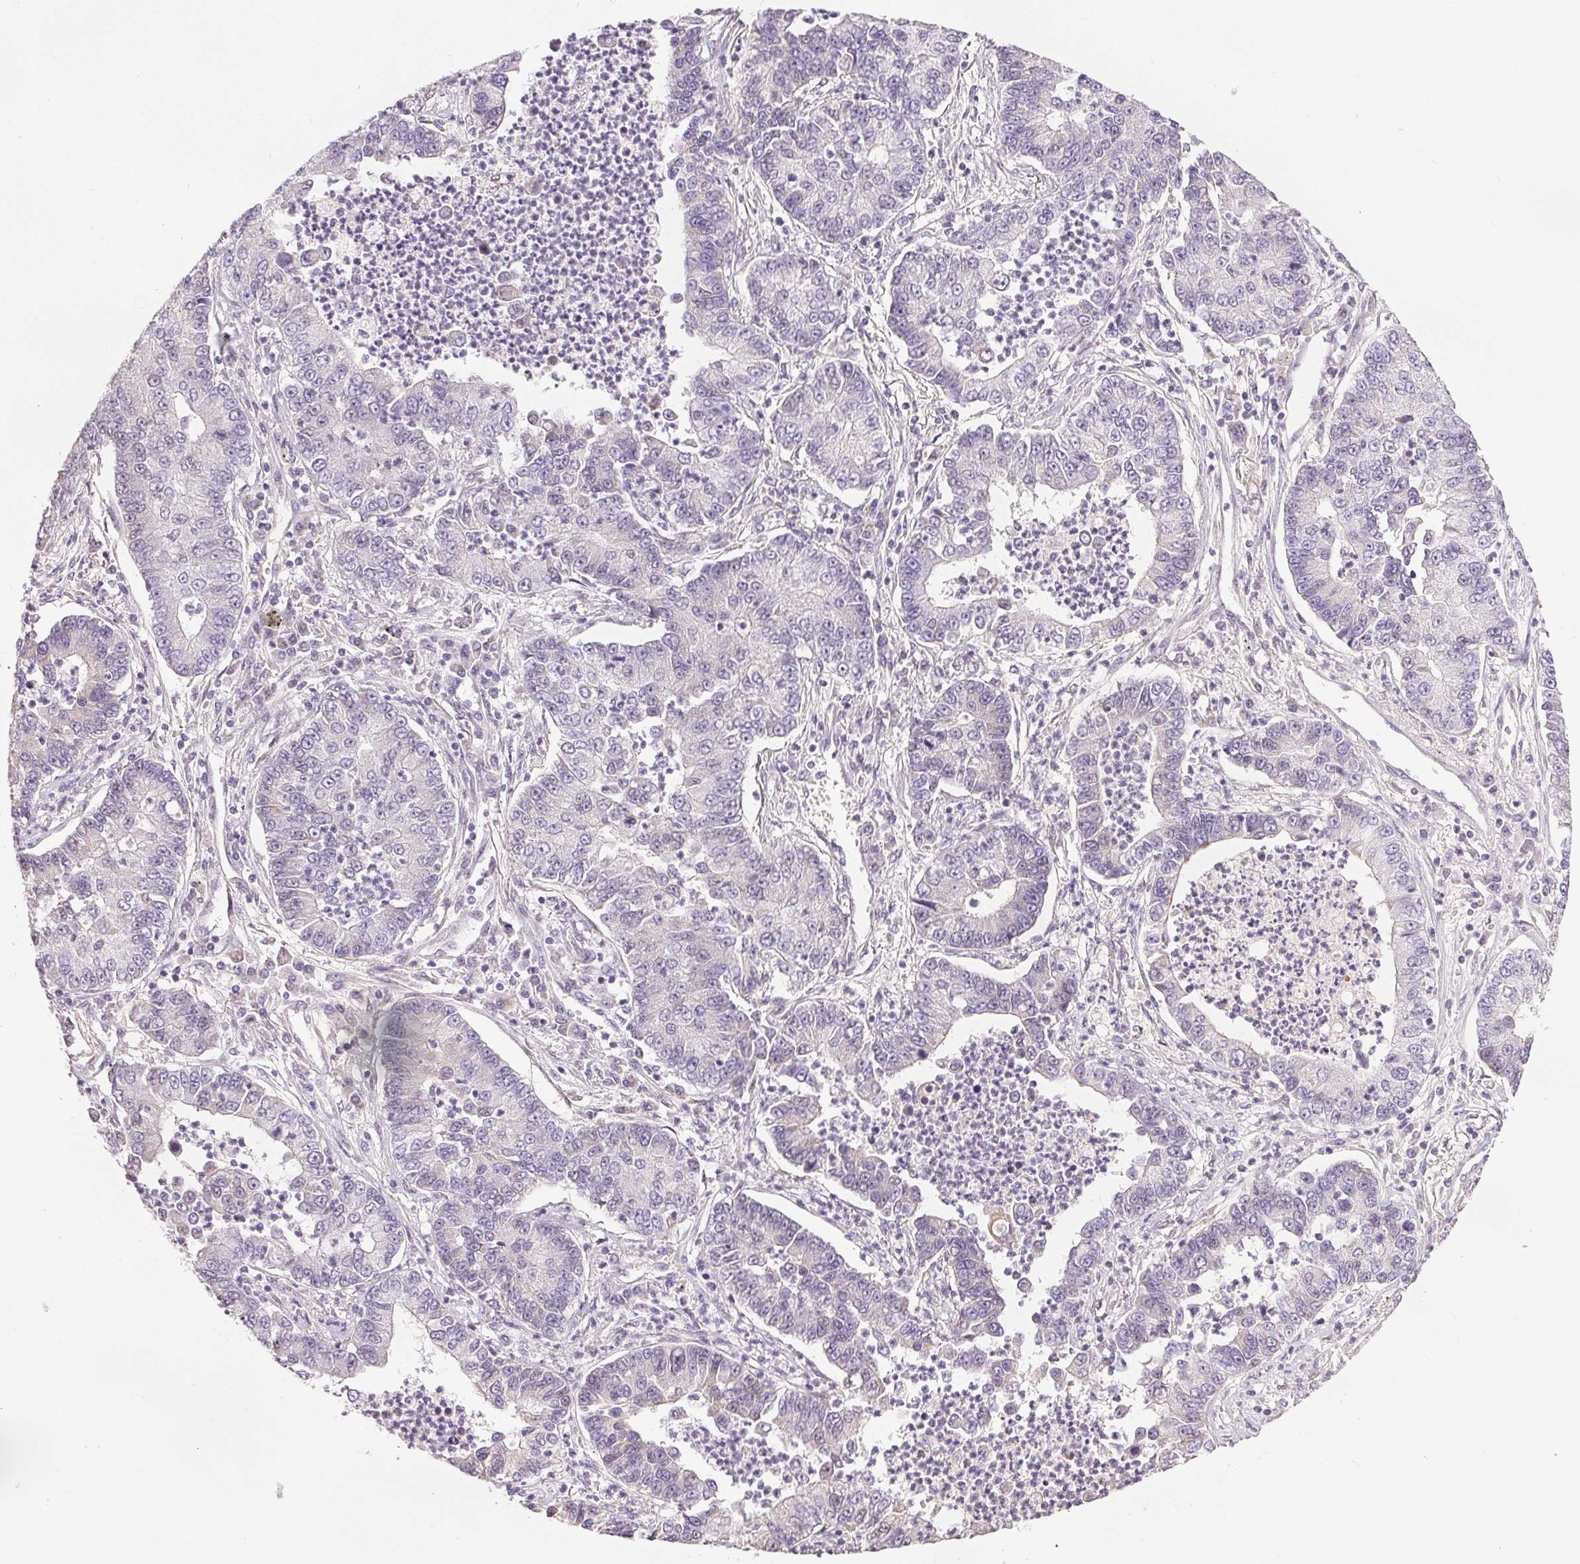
{"staining": {"intensity": "negative", "quantity": "none", "location": "none"}, "tissue": "lung cancer", "cell_type": "Tumor cells", "image_type": "cancer", "snomed": [{"axis": "morphology", "description": "Adenocarcinoma, NOS"}, {"axis": "topography", "description": "Lung"}], "caption": "Immunohistochemical staining of lung cancer (adenocarcinoma) exhibits no significant positivity in tumor cells. (DAB (3,3'-diaminobenzidine) immunohistochemistry (IHC), high magnification).", "gene": "COL7A1", "patient": {"sex": "female", "age": 57}}